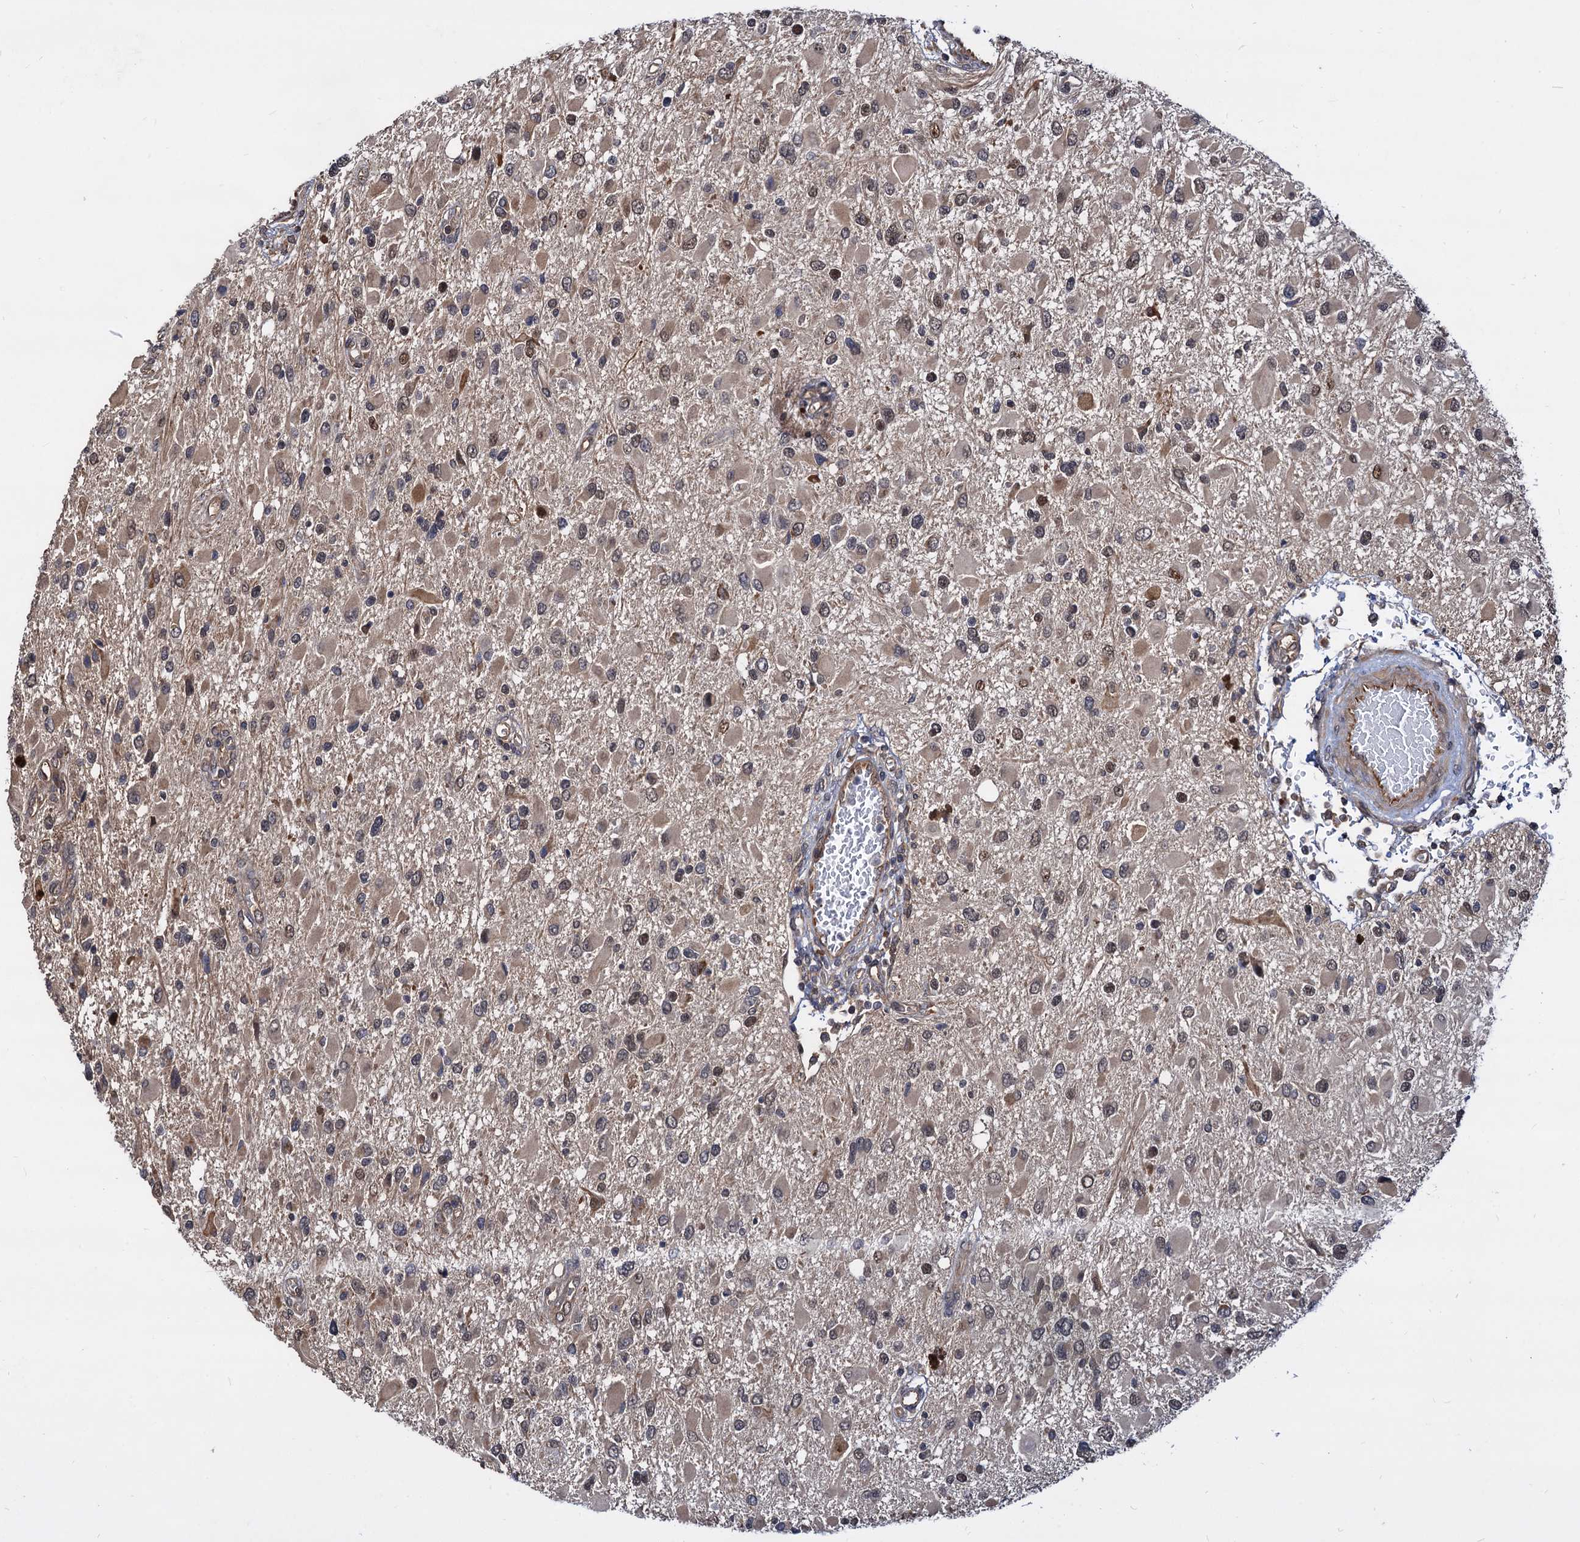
{"staining": {"intensity": "weak", "quantity": "<25%", "location": "cytoplasmic/membranous"}, "tissue": "glioma", "cell_type": "Tumor cells", "image_type": "cancer", "snomed": [{"axis": "morphology", "description": "Glioma, malignant, High grade"}, {"axis": "topography", "description": "Brain"}], "caption": "Malignant glioma (high-grade) was stained to show a protein in brown. There is no significant positivity in tumor cells. (DAB immunohistochemistry (IHC) visualized using brightfield microscopy, high magnification).", "gene": "PSMD4", "patient": {"sex": "male", "age": 53}}